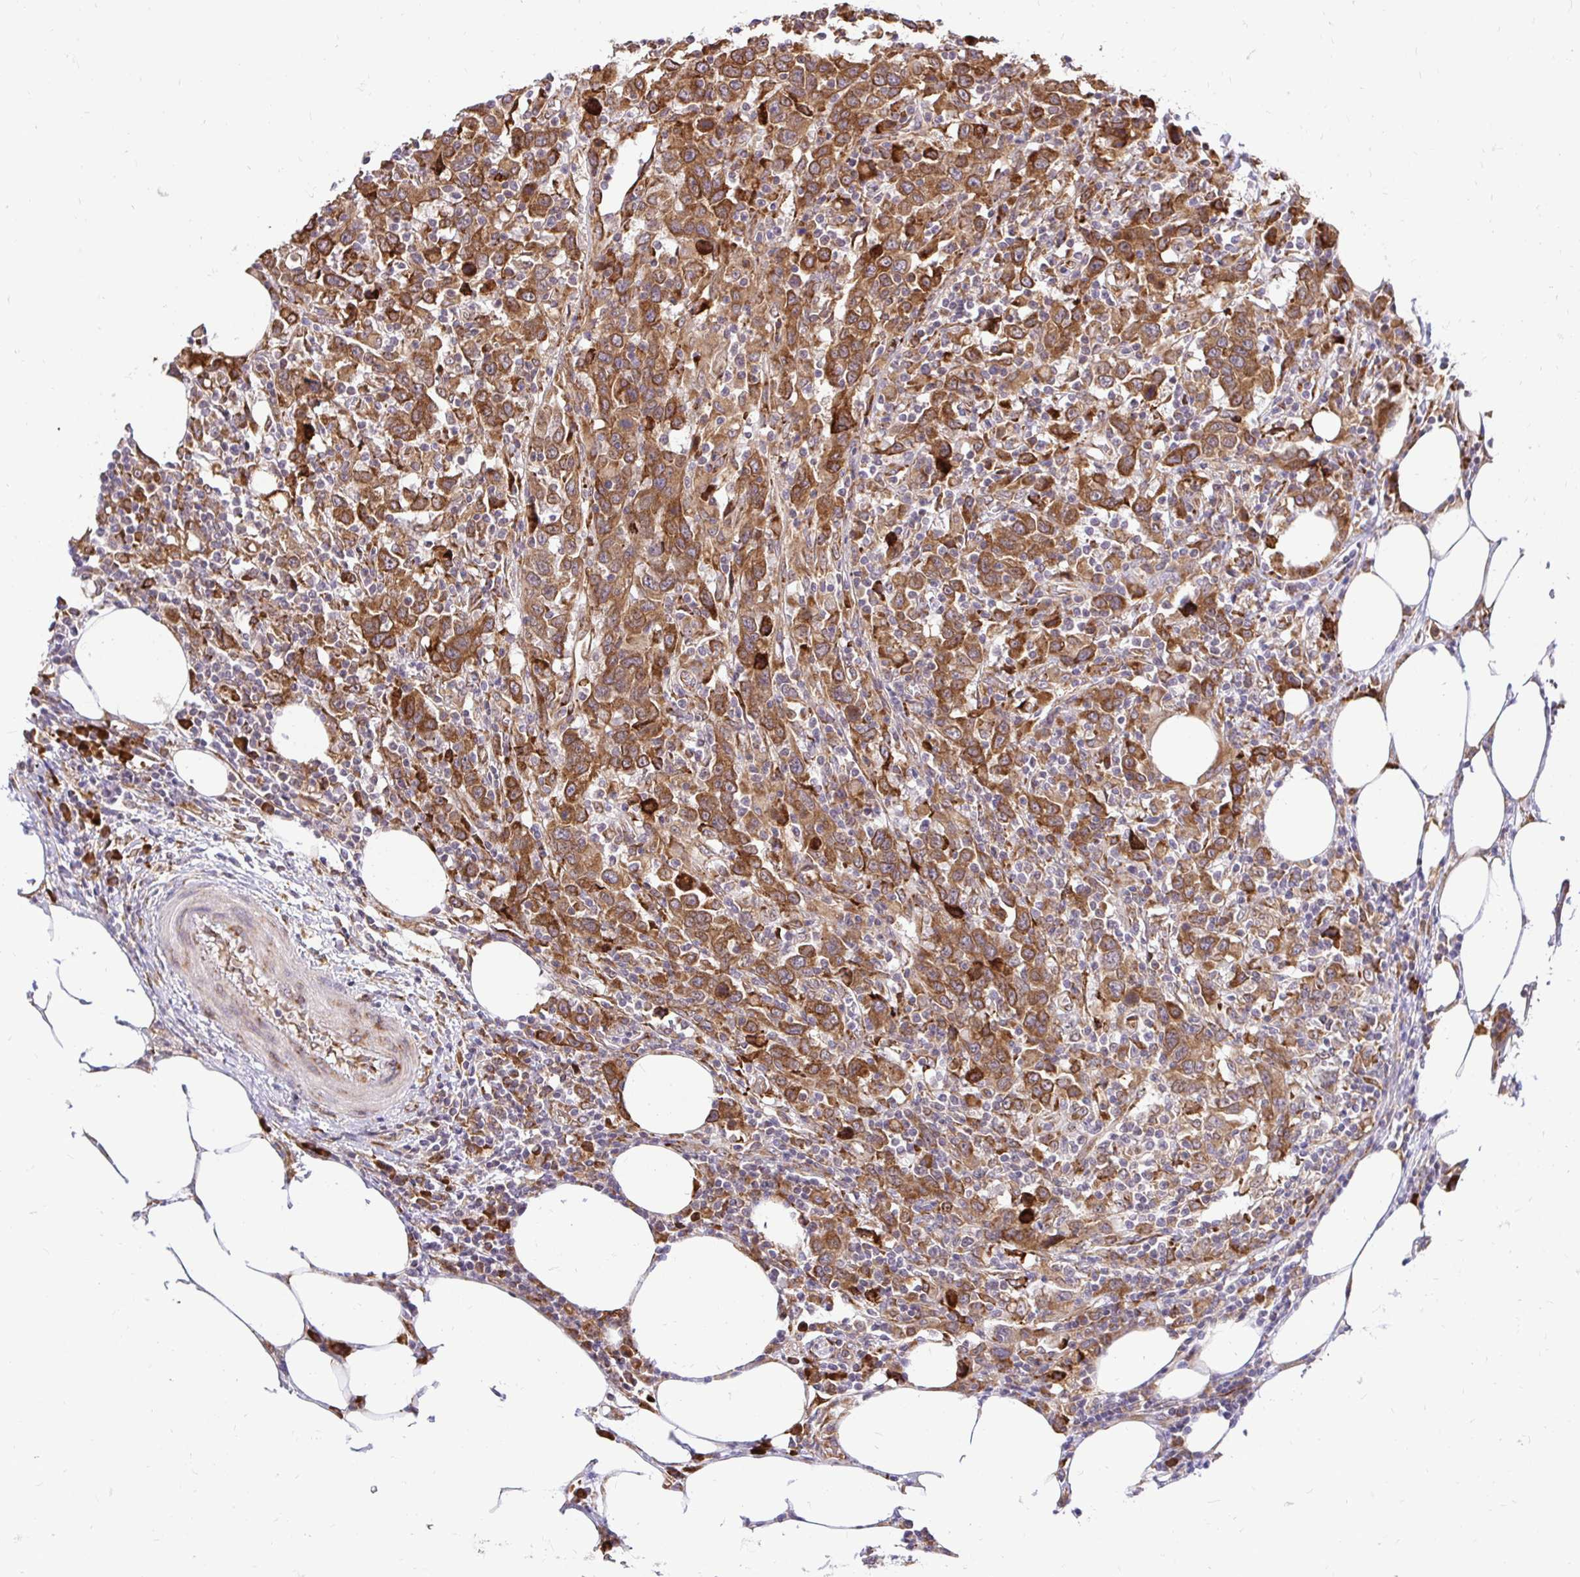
{"staining": {"intensity": "strong", "quantity": ">75%", "location": "cytoplasmic/membranous"}, "tissue": "urothelial cancer", "cell_type": "Tumor cells", "image_type": "cancer", "snomed": [{"axis": "morphology", "description": "Urothelial carcinoma, High grade"}, {"axis": "topography", "description": "Urinary bladder"}], "caption": "Brown immunohistochemical staining in human urothelial cancer exhibits strong cytoplasmic/membranous positivity in approximately >75% of tumor cells.", "gene": "NAALAD2", "patient": {"sex": "male", "age": 61}}